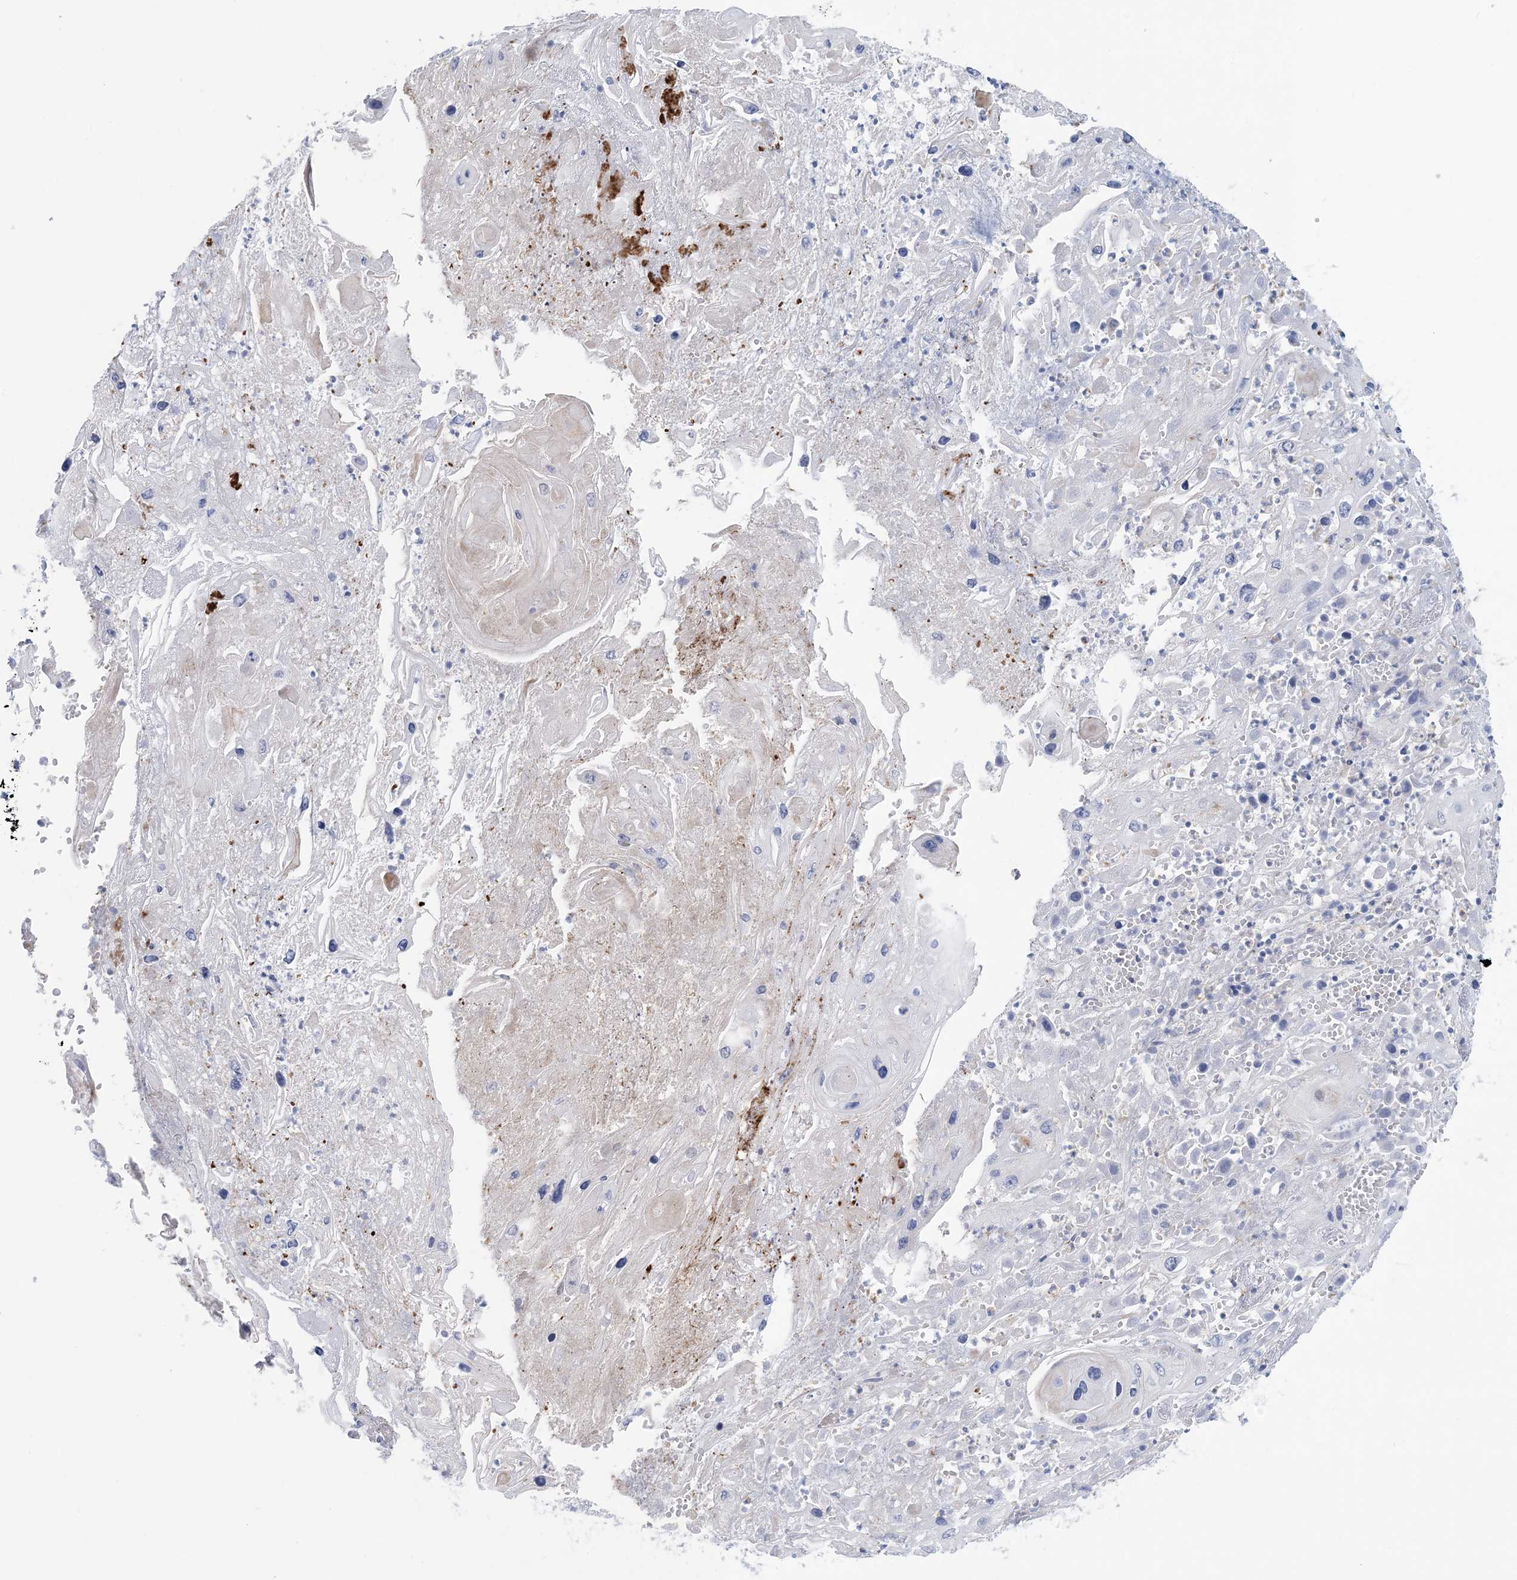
{"staining": {"intensity": "negative", "quantity": "none", "location": "none"}, "tissue": "skin cancer", "cell_type": "Tumor cells", "image_type": "cancer", "snomed": [{"axis": "morphology", "description": "Squamous cell carcinoma, NOS"}, {"axis": "topography", "description": "Skin"}], "caption": "Image shows no significant protein expression in tumor cells of skin squamous cell carcinoma.", "gene": "GABRG1", "patient": {"sex": "male", "age": 55}}